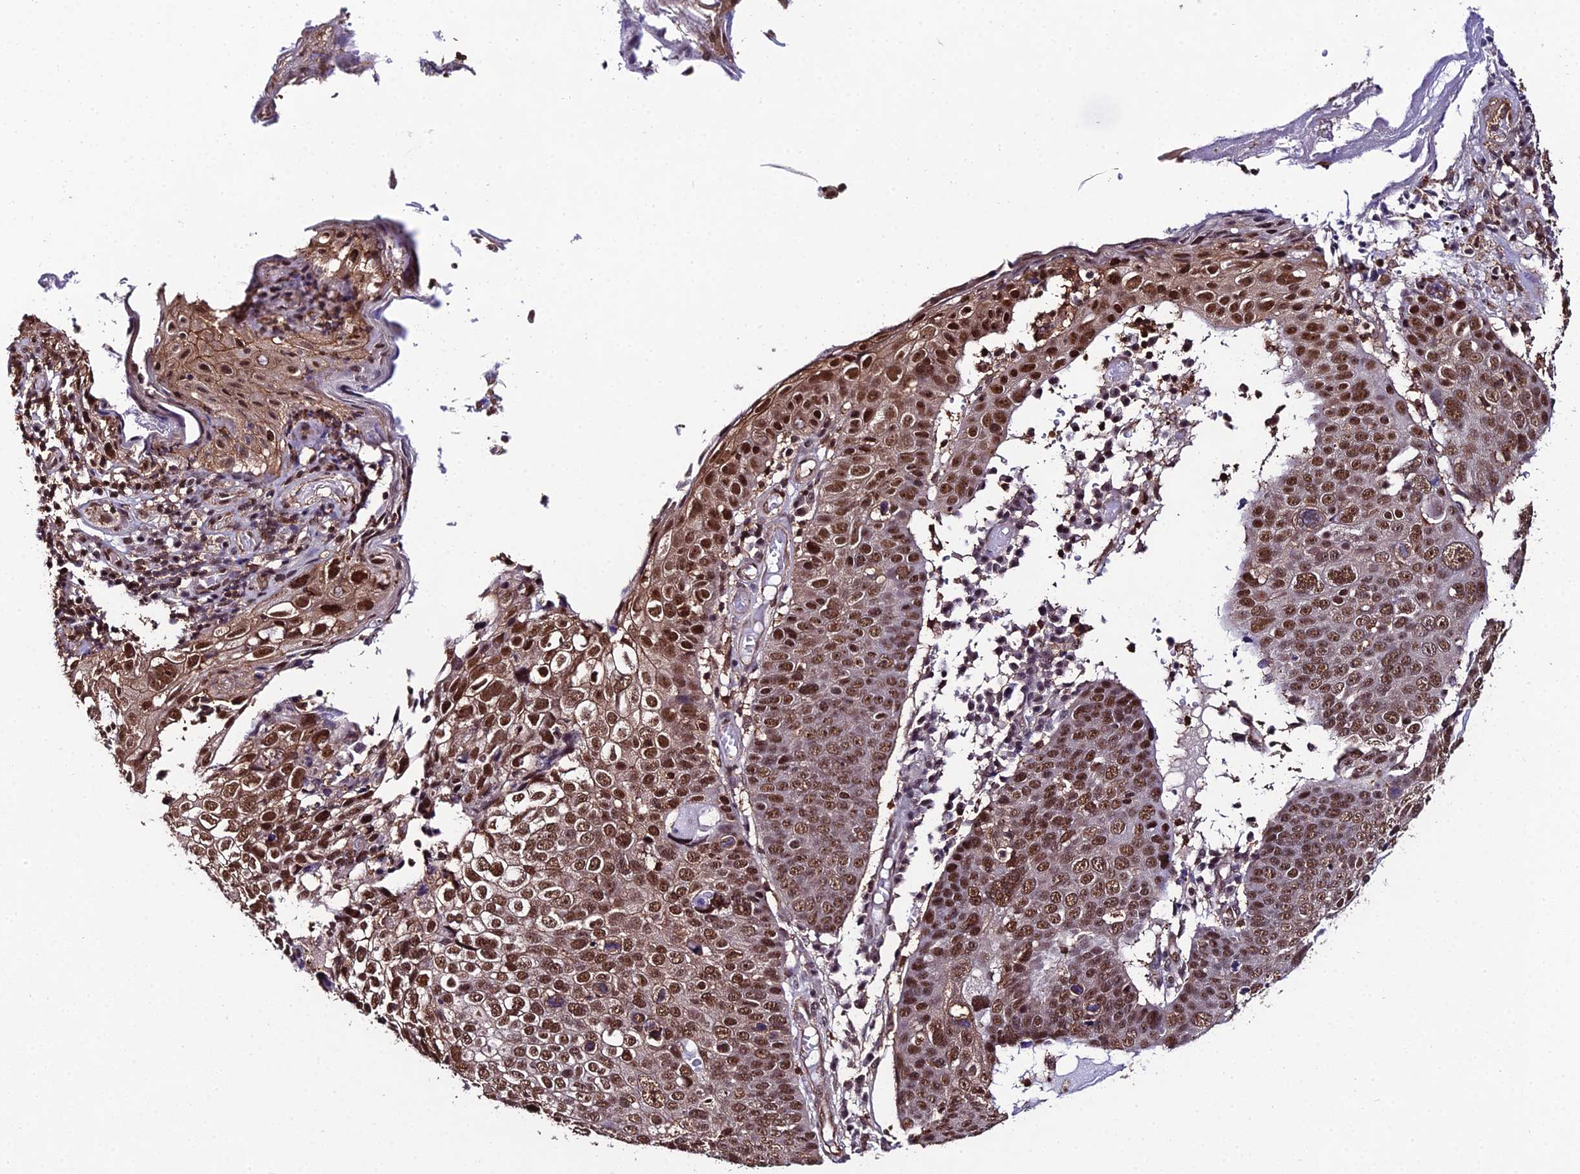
{"staining": {"intensity": "moderate", "quantity": ">75%", "location": "cytoplasmic/membranous,nuclear"}, "tissue": "skin cancer", "cell_type": "Tumor cells", "image_type": "cancer", "snomed": [{"axis": "morphology", "description": "Squamous cell carcinoma, NOS"}, {"axis": "topography", "description": "Skin"}], "caption": "Immunohistochemistry staining of skin cancer, which exhibits medium levels of moderate cytoplasmic/membranous and nuclear positivity in about >75% of tumor cells indicating moderate cytoplasmic/membranous and nuclear protein expression. The staining was performed using DAB (brown) for protein detection and nuclei were counterstained in hematoxylin (blue).", "gene": "PPP4C", "patient": {"sex": "male", "age": 71}}